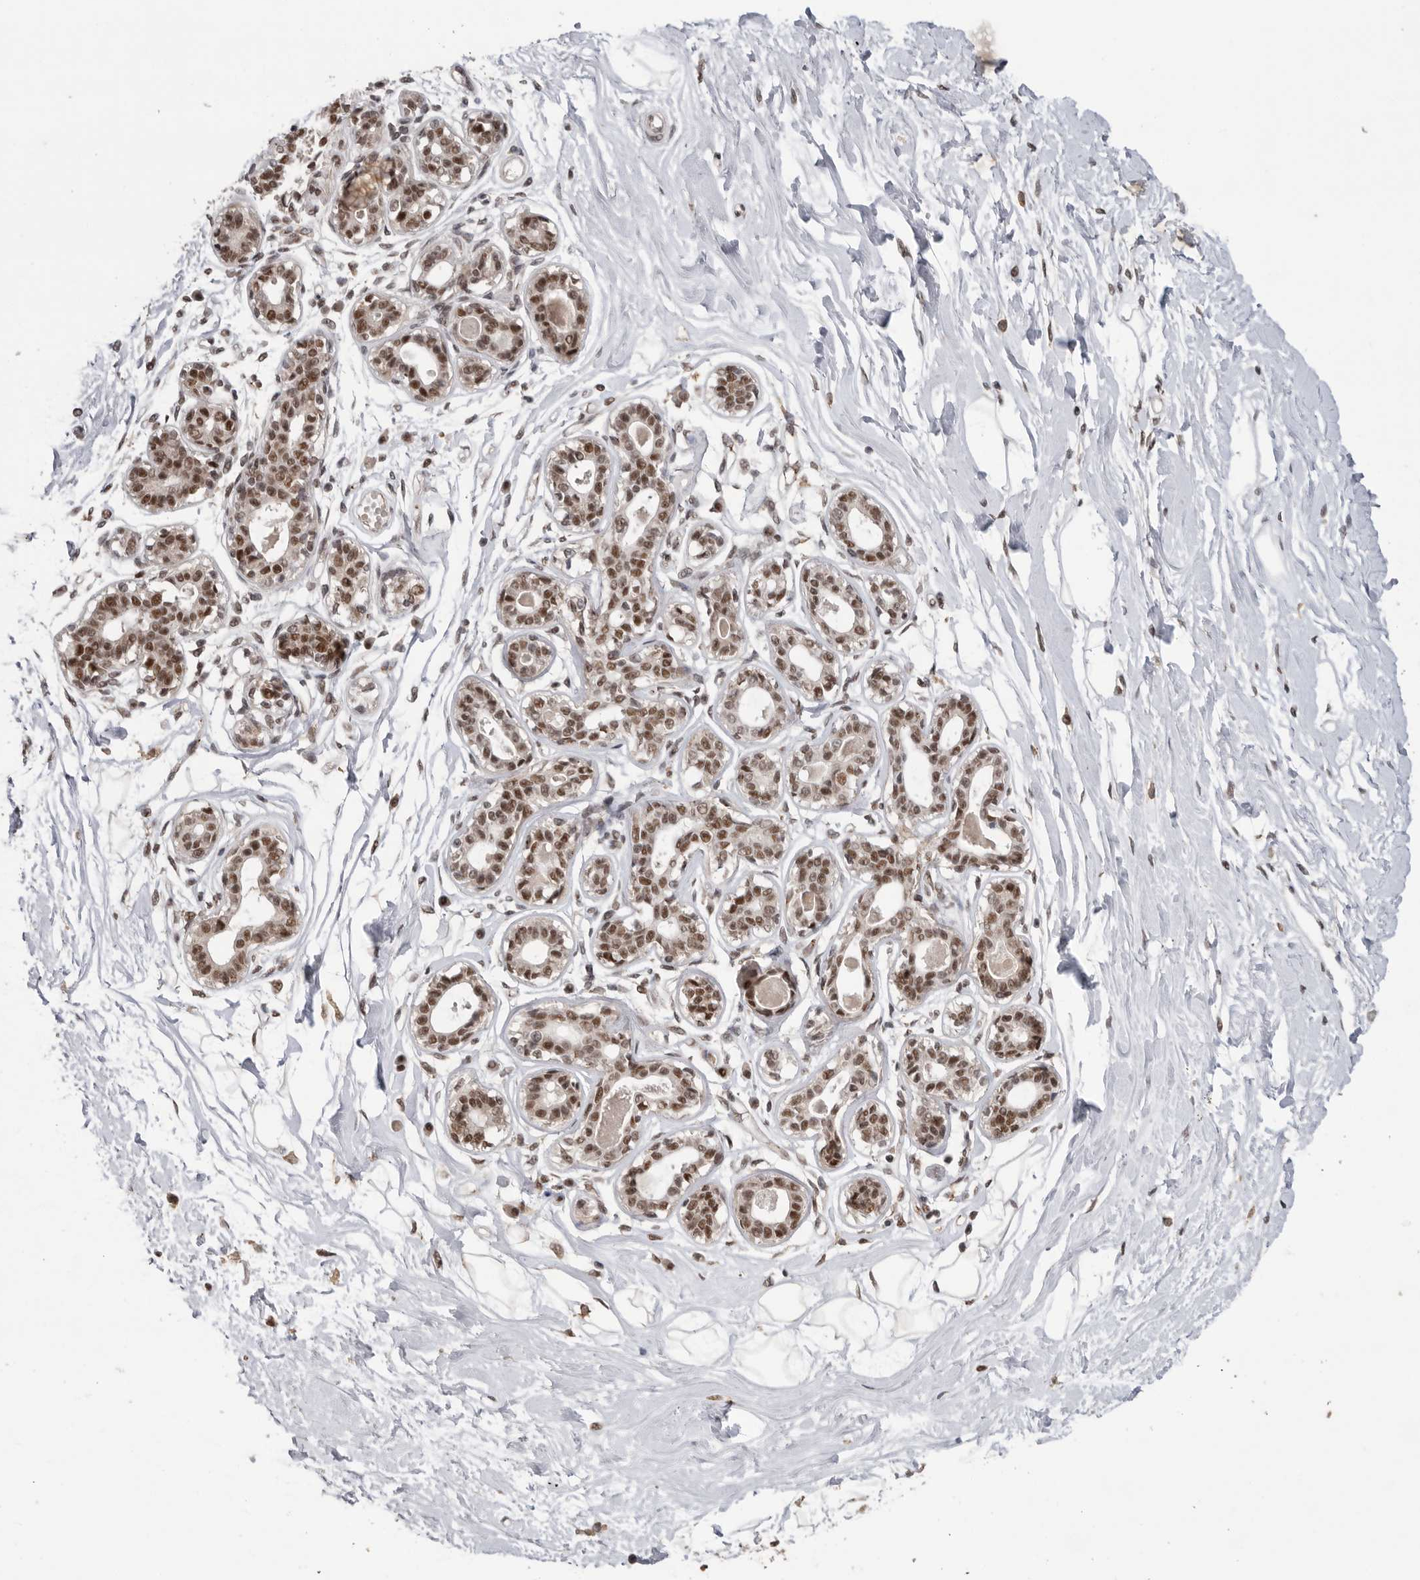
{"staining": {"intensity": "moderate", "quantity": ">75%", "location": "nuclear"}, "tissue": "breast", "cell_type": "Adipocytes", "image_type": "normal", "snomed": [{"axis": "morphology", "description": "Normal tissue, NOS"}, {"axis": "topography", "description": "Breast"}], "caption": "Breast stained for a protein exhibits moderate nuclear positivity in adipocytes. The protein of interest is shown in brown color, while the nuclei are stained blue.", "gene": "PPP1R10", "patient": {"sex": "female", "age": 45}}